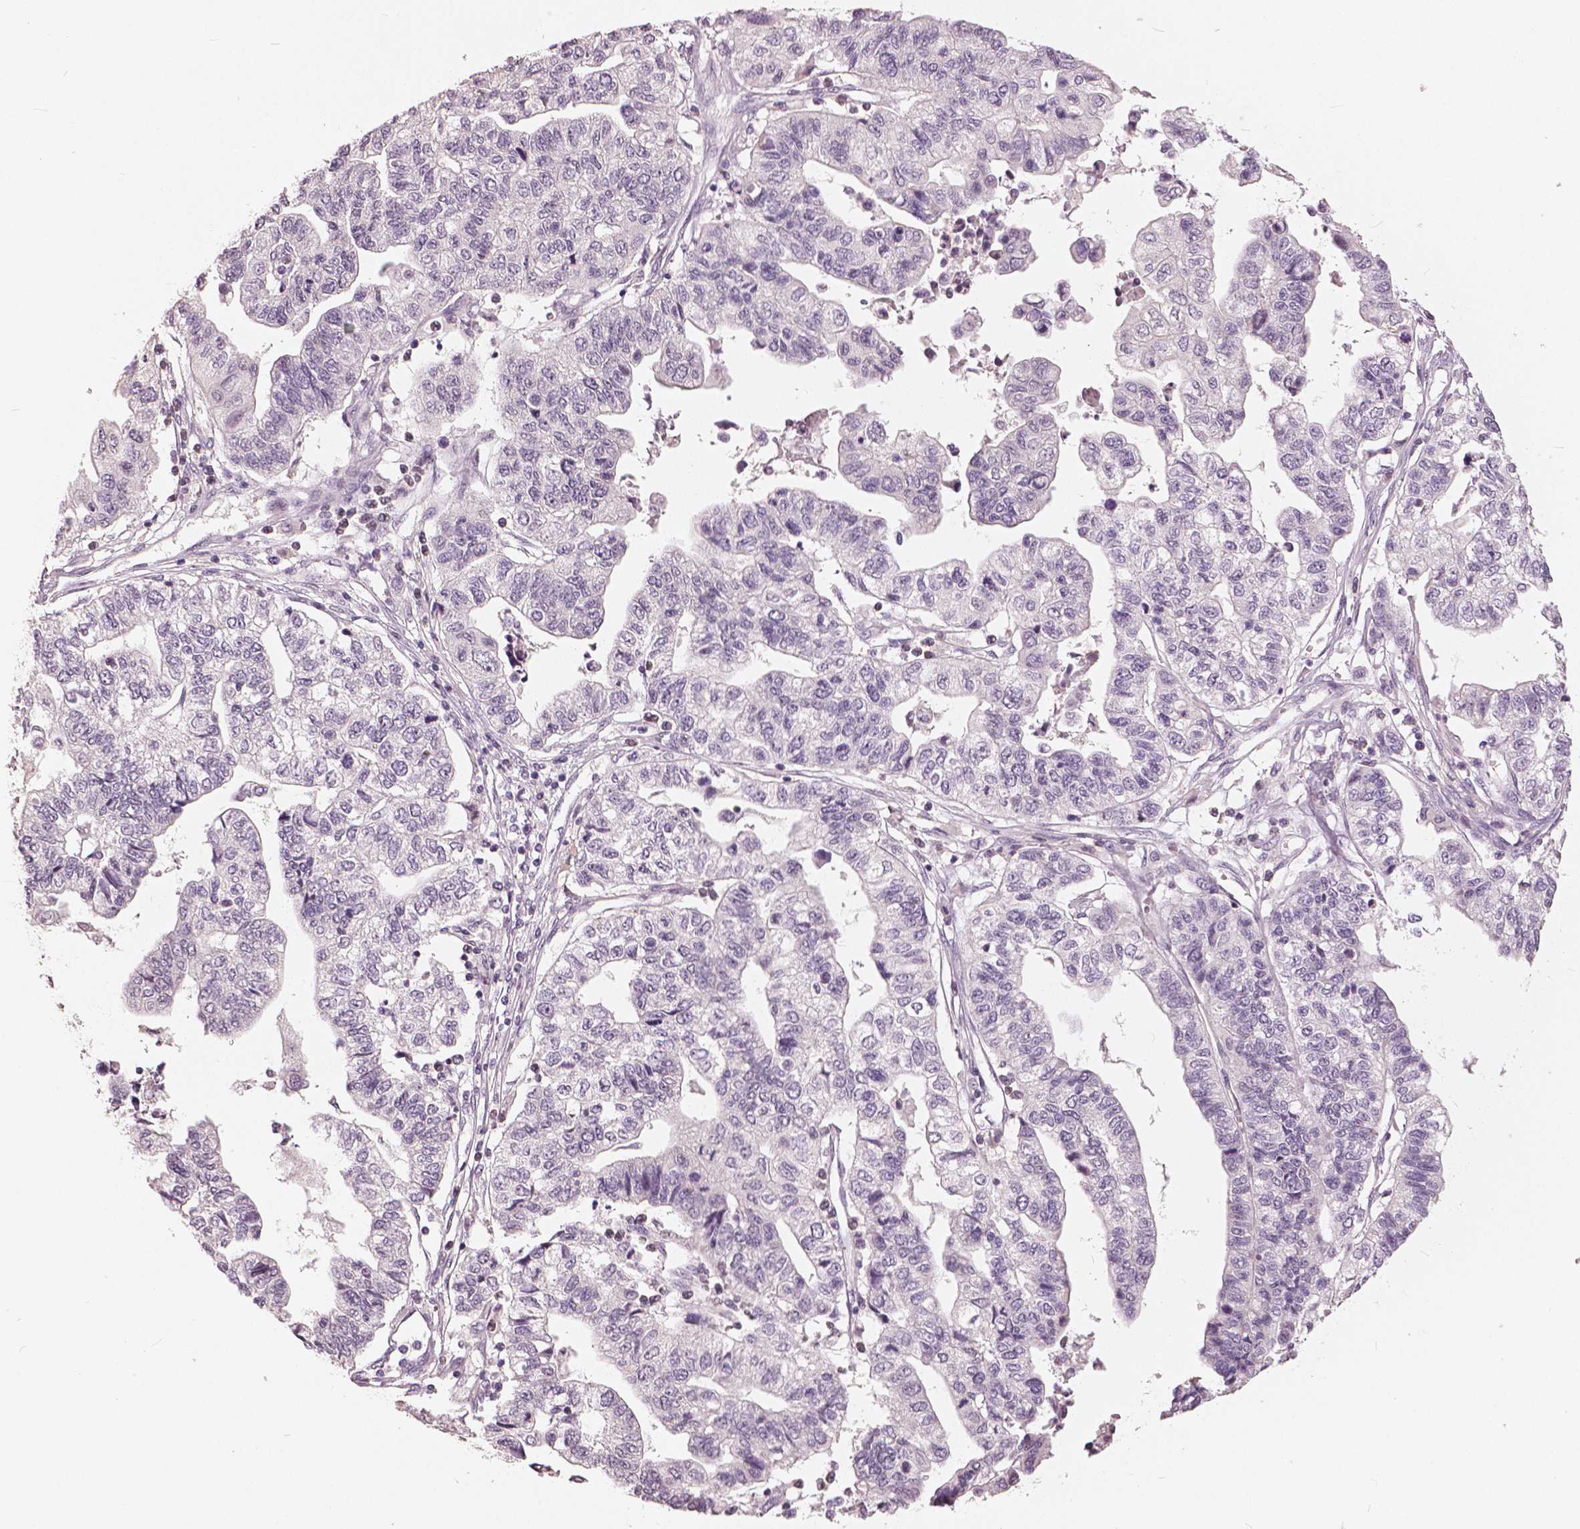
{"staining": {"intensity": "negative", "quantity": "none", "location": "none"}, "tissue": "stomach cancer", "cell_type": "Tumor cells", "image_type": "cancer", "snomed": [{"axis": "morphology", "description": "Adenocarcinoma, NOS"}, {"axis": "topography", "description": "Stomach, upper"}], "caption": "IHC image of neoplastic tissue: human stomach adenocarcinoma stained with DAB (3,3'-diaminobenzidine) exhibits no significant protein staining in tumor cells.", "gene": "NANOG", "patient": {"sex": "female", "age": 67}}